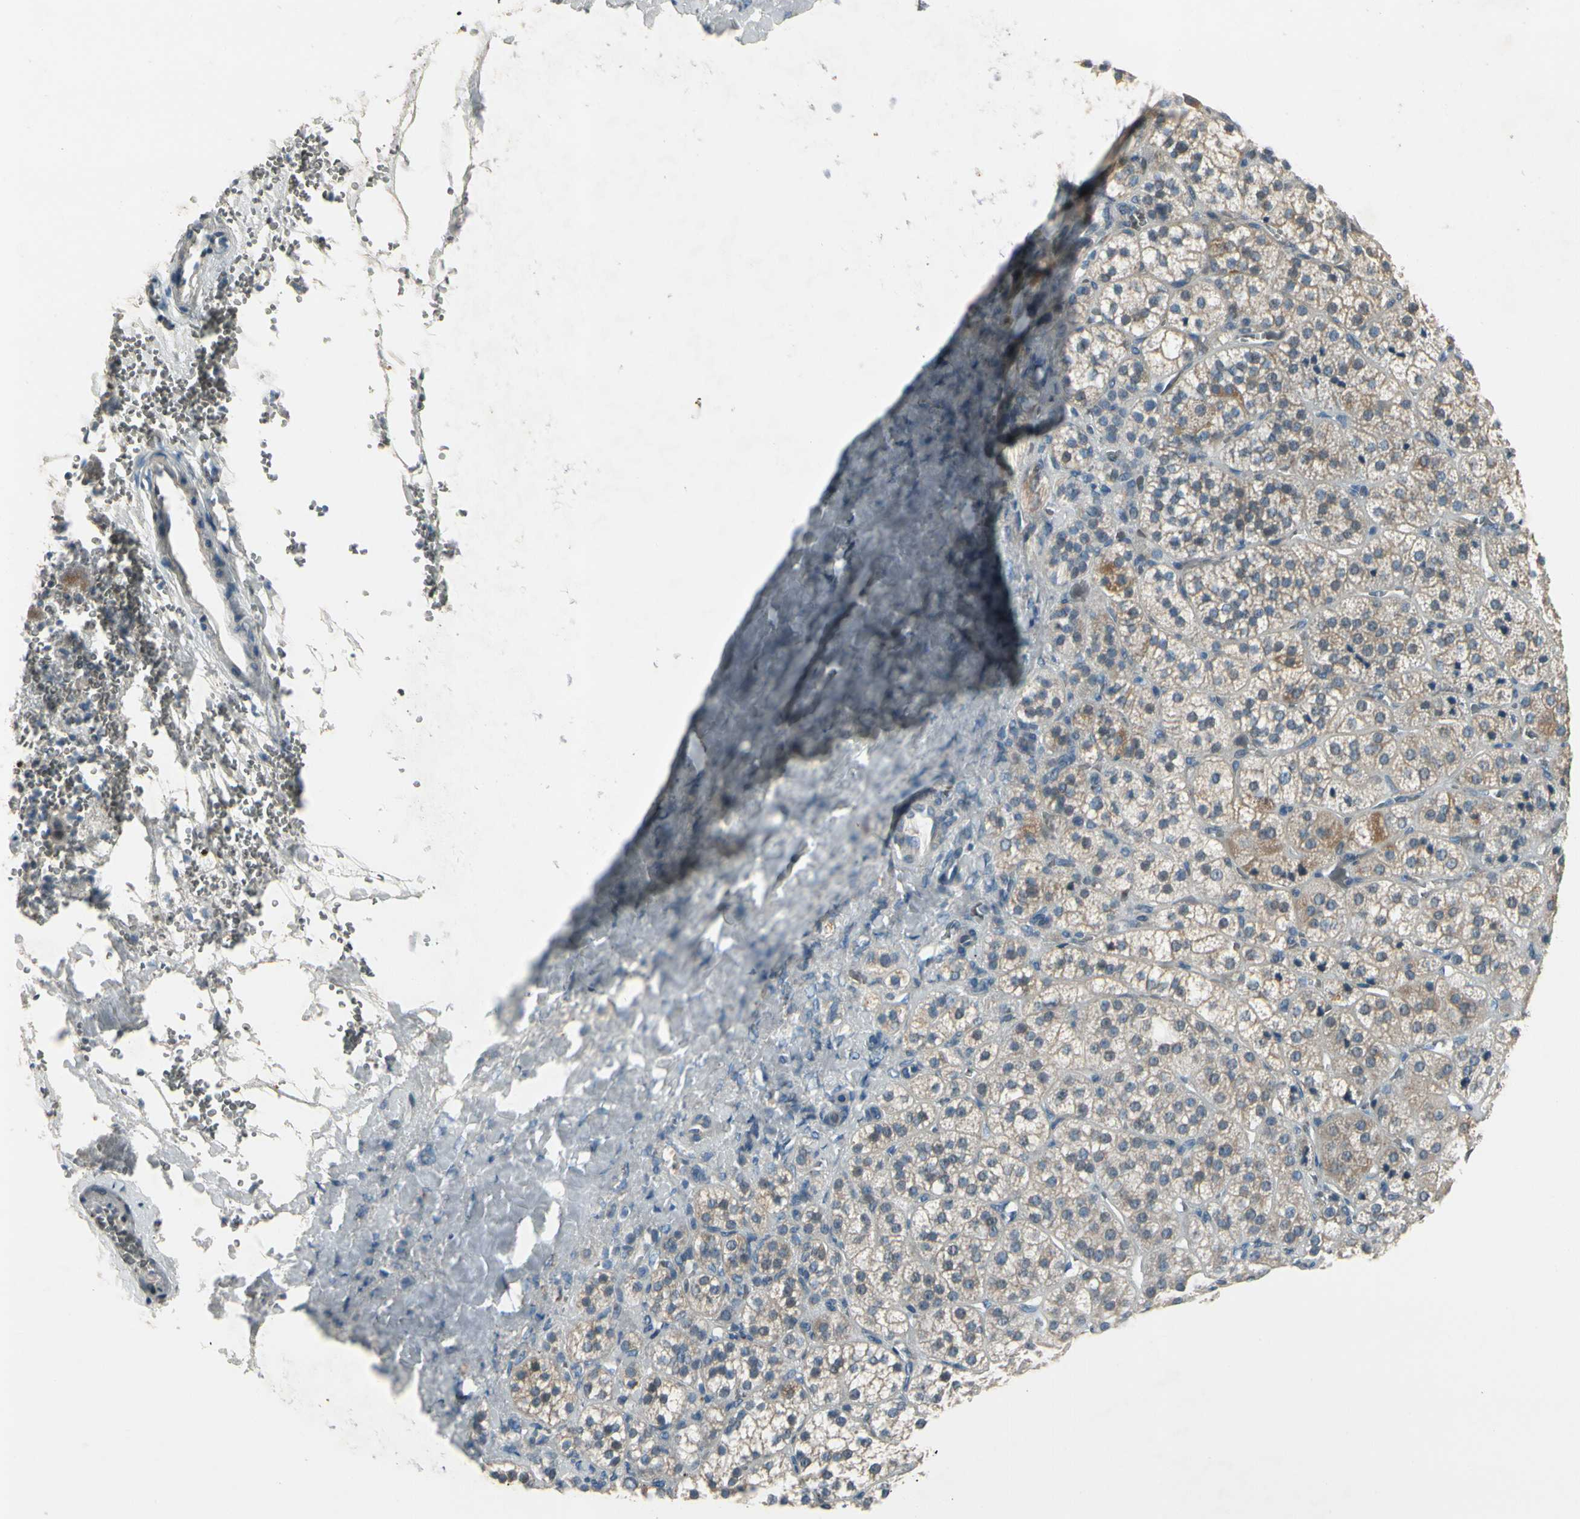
{"staining": {"intensity": "weak", "quantity": ">75%", "location": "cytoplasmic/membranous"}, "tissue": "adrenal gland", "cell_type": "Glandular cells", "image_type": "normal", "snomed": [{"axis": "morphology", "description": "Normal tissue, NOS"}, {"axis": "topography", "description": "Adrenal gland"}], "caption": "Protein staining of benign adrenal gland displays weak cytoplasmic/membranous expression in about >75% of glandular cells. Nuclei are stained in blue.", "gene": "PIP5K1B", "patient": {"sex": "female", "age": 71}}